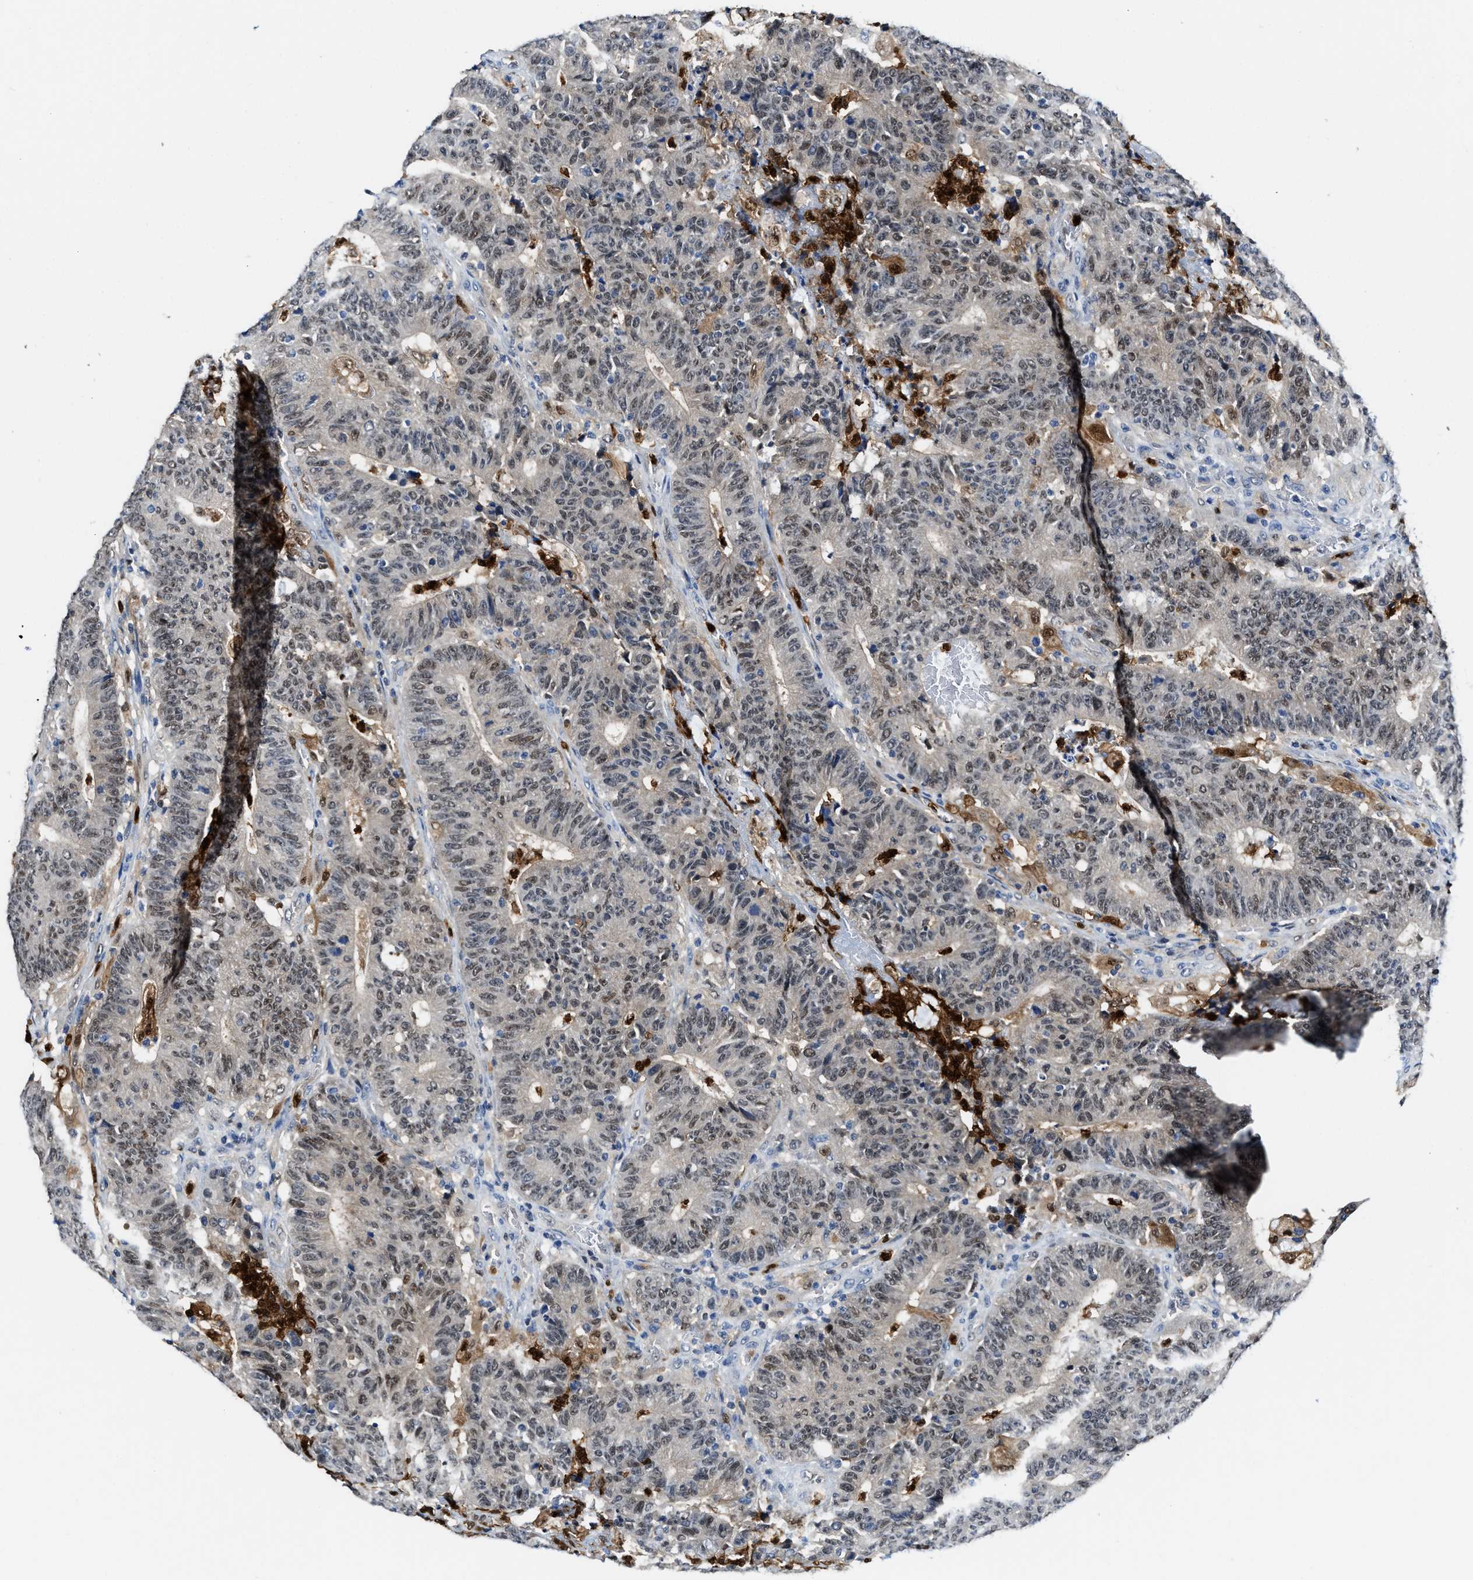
{"staining": {"intensity": "weak", "quantity": ">75%", "location": "nuclear"}, "tissue": "colorectal cancer", "cell_type": "Tumor cells", "image_type": "cancer", "snomed": [{"axis": "morphology", "description": "Normal tissue, NOS"}, {"axis": "morphology", "description": "Adenocarcinoma, NOS"}, {"axis": "topography", "description": "Colon"}], "caption": "There is low levels of weak nuclear positivity in tumor cells of colorectal cancer, as demonstrated by immunohistochemical staining (brown color).", "gene": "LTA4H", "patient": {"sex": "female", "age": 75}}